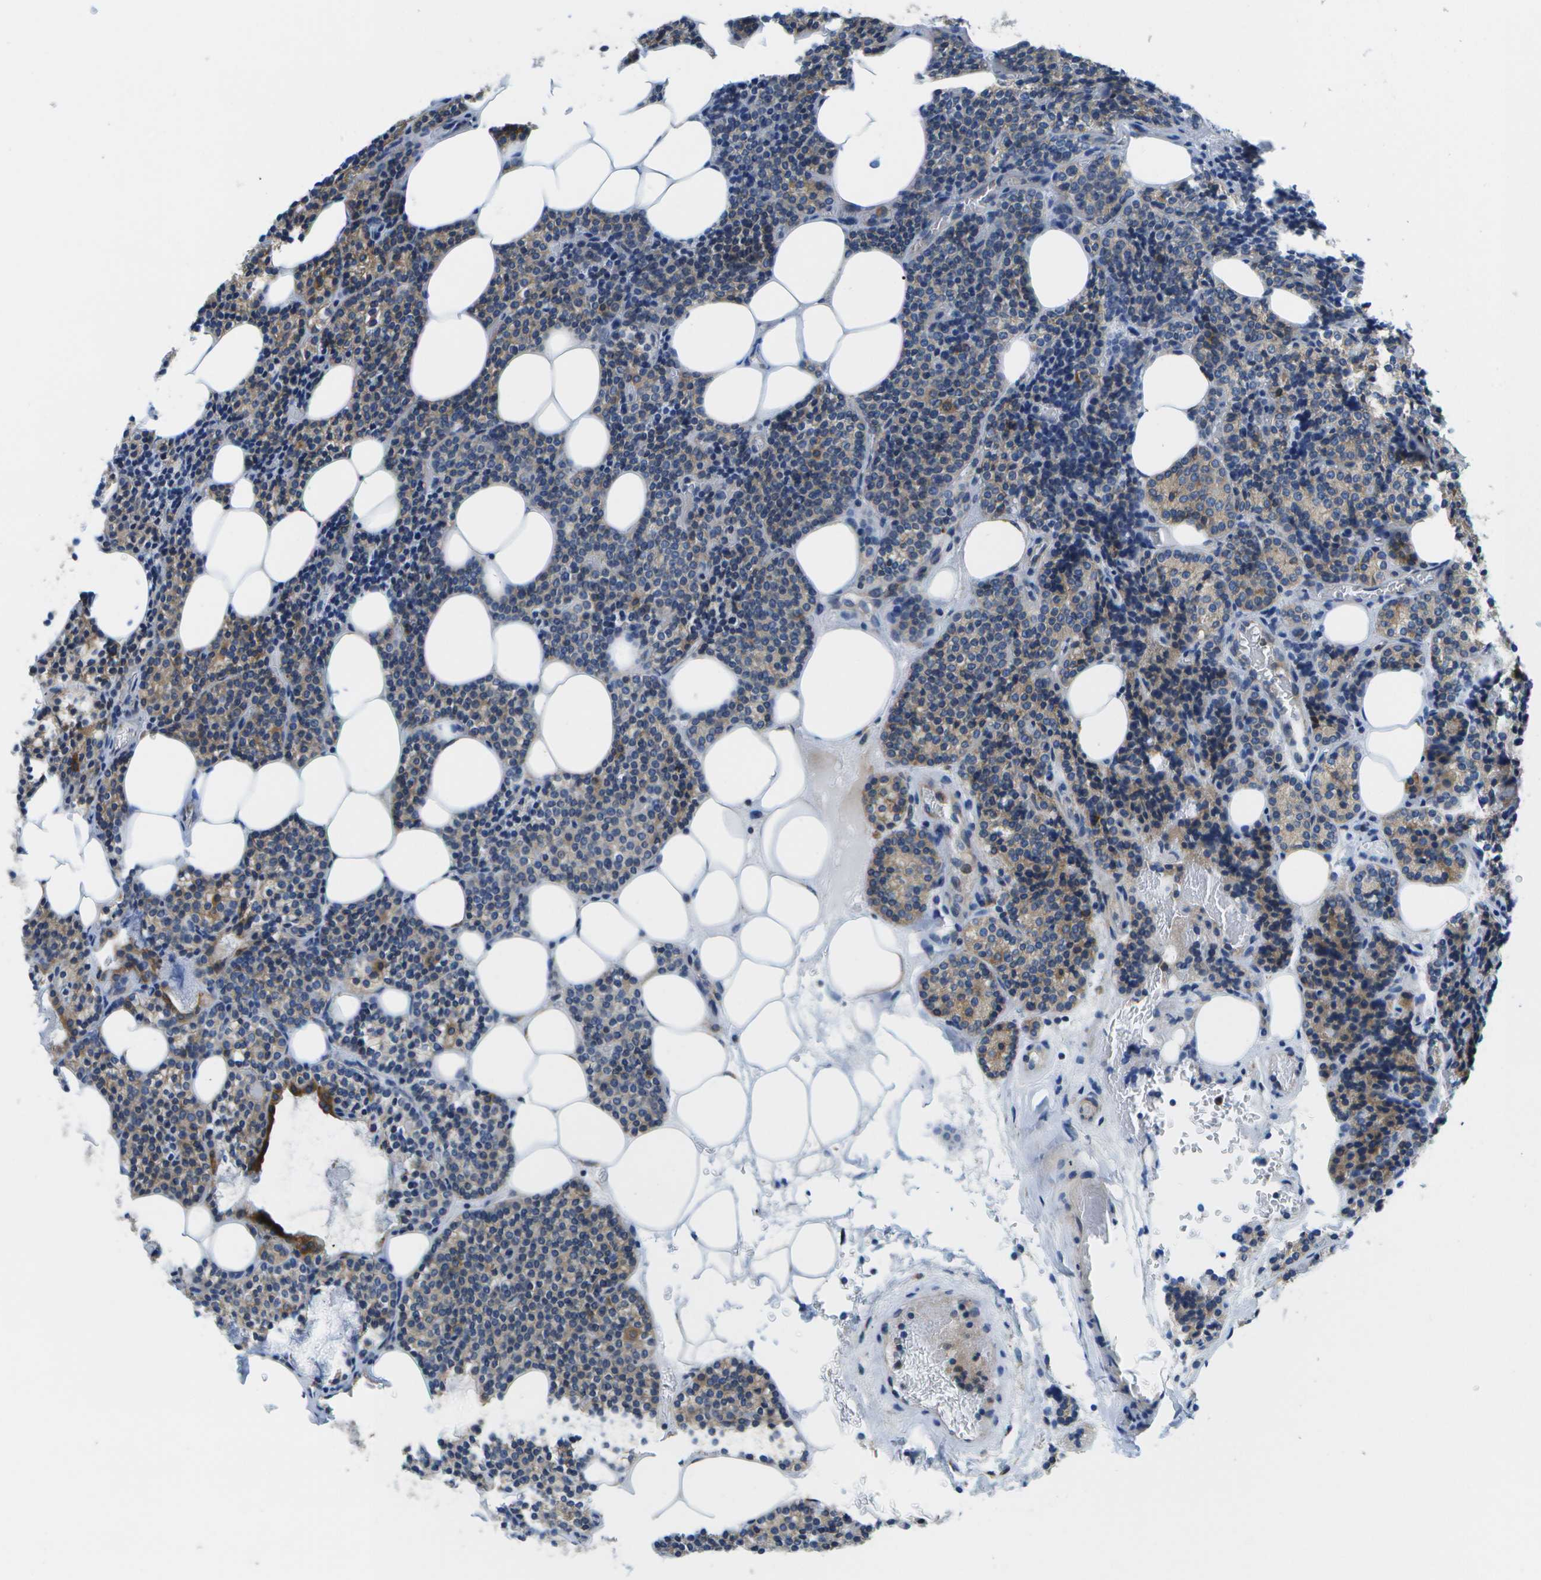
{"staining": {"intensity": "moderate", "quantity": ">75%", "location": "cytoplasmic/membranous"}, "tissue": "parathyroid gland", "cell_type": "Glandular cells", "image_type": "normal", "snomed": [{"axis": "morphology", "description": "Normal tissue, NOS"}, {"axis": "morphology", "description": "Adenoma, NOS"}, {"axis": "topography", "description": "Parathyroid gland"}], "caption": "A micrograph of human parathyroid gland stained for a protein demonstrates moderate cytoplasmic/membranous brown staining in glandular cells.", "gene": "GDF5", "patient": {"sex": "female", "age": 54}}